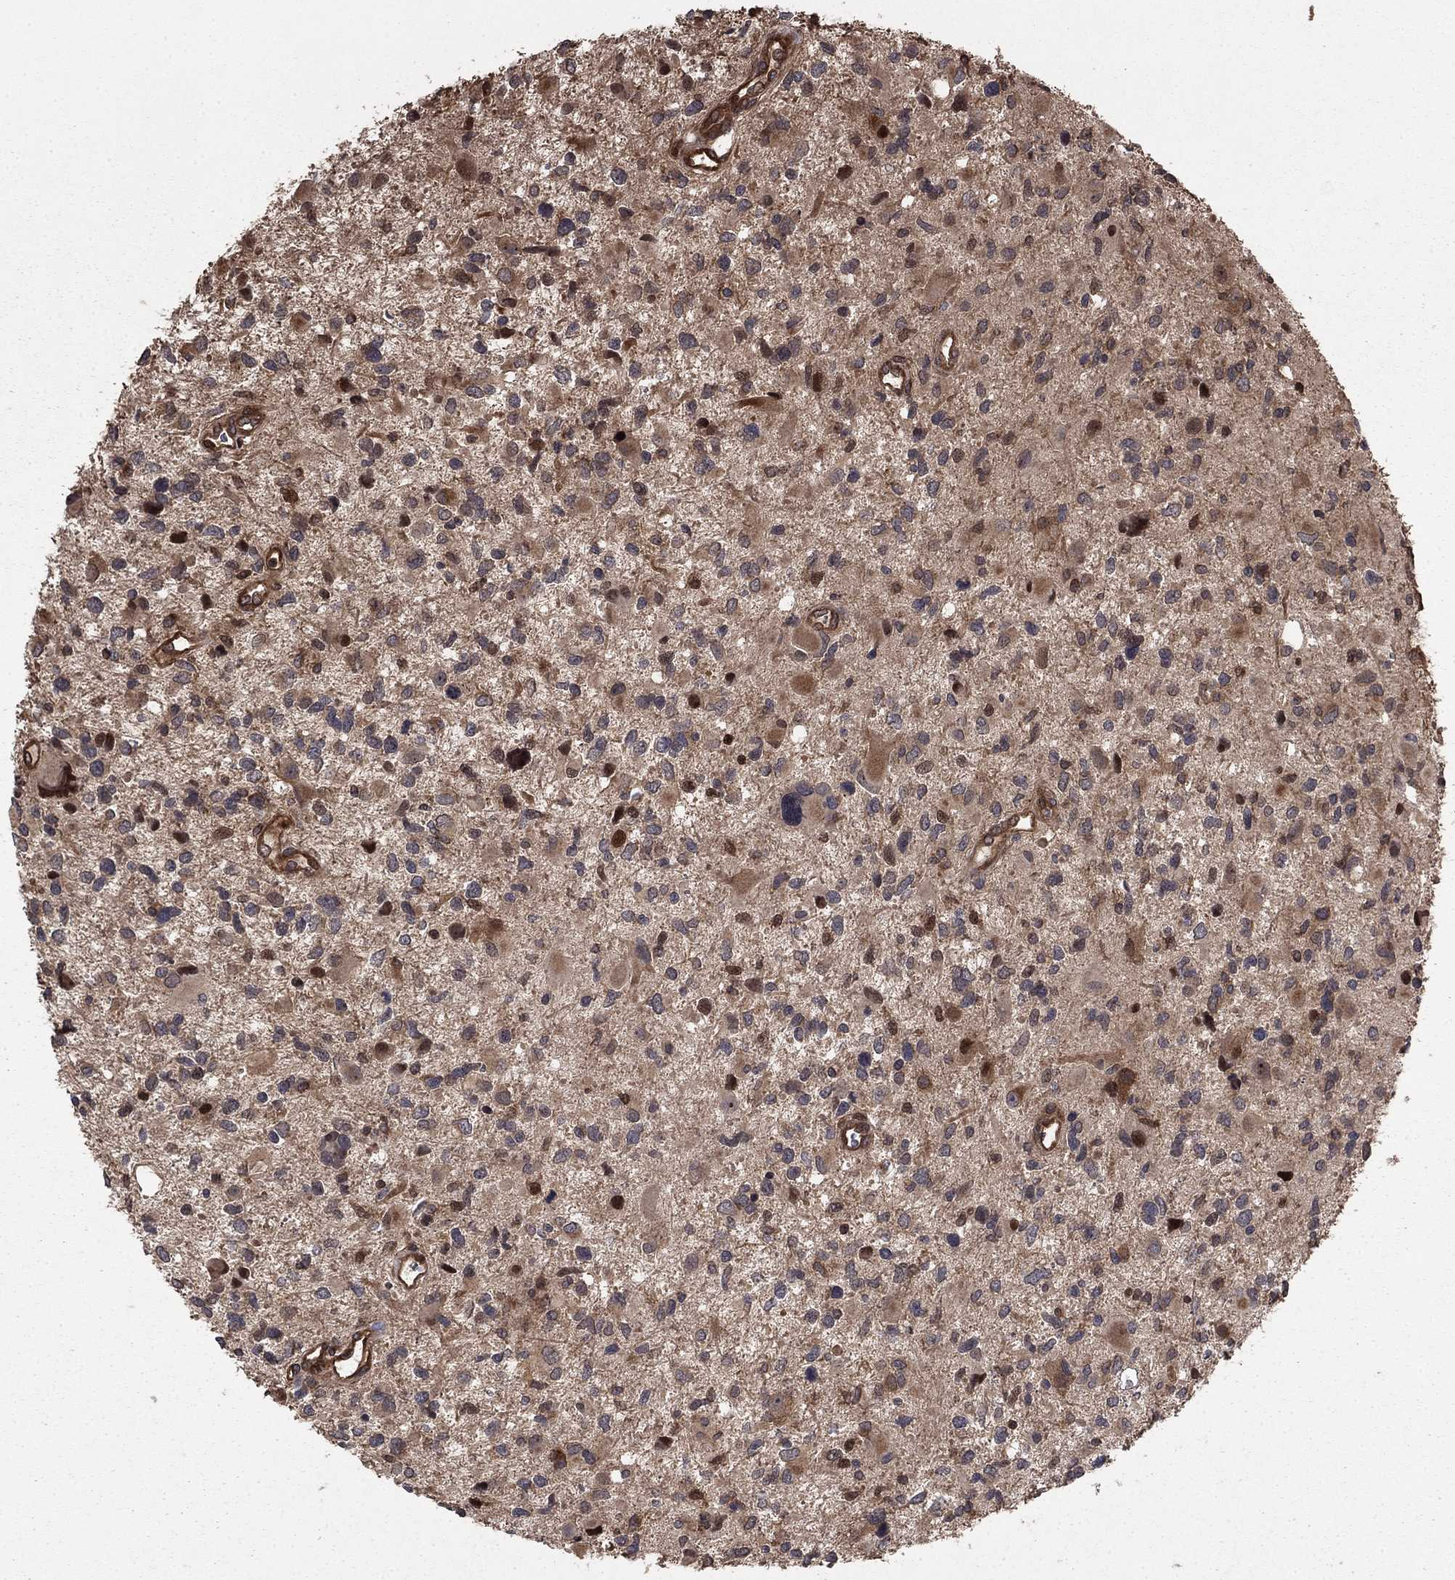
{"staining": {"intensity": "weak", "quantity": "<25%", "location": "cytoplasmic/membranous"}, "tissue": "glioma", "cell_type": "Tumor cells", "image_type": "cancer", "snomed": [{"axis": "morphology", "description": "Glioma, malignant, Low grade"}, {"axis": "topography", "description": "Brain"}], "caption": "IHC image of human malignant glioma (low-grade) stained for a protein (brown), which shows no expression in tumor cells.", "gene": "GYG1", "patient": {"sex": "female", "age": 32}}